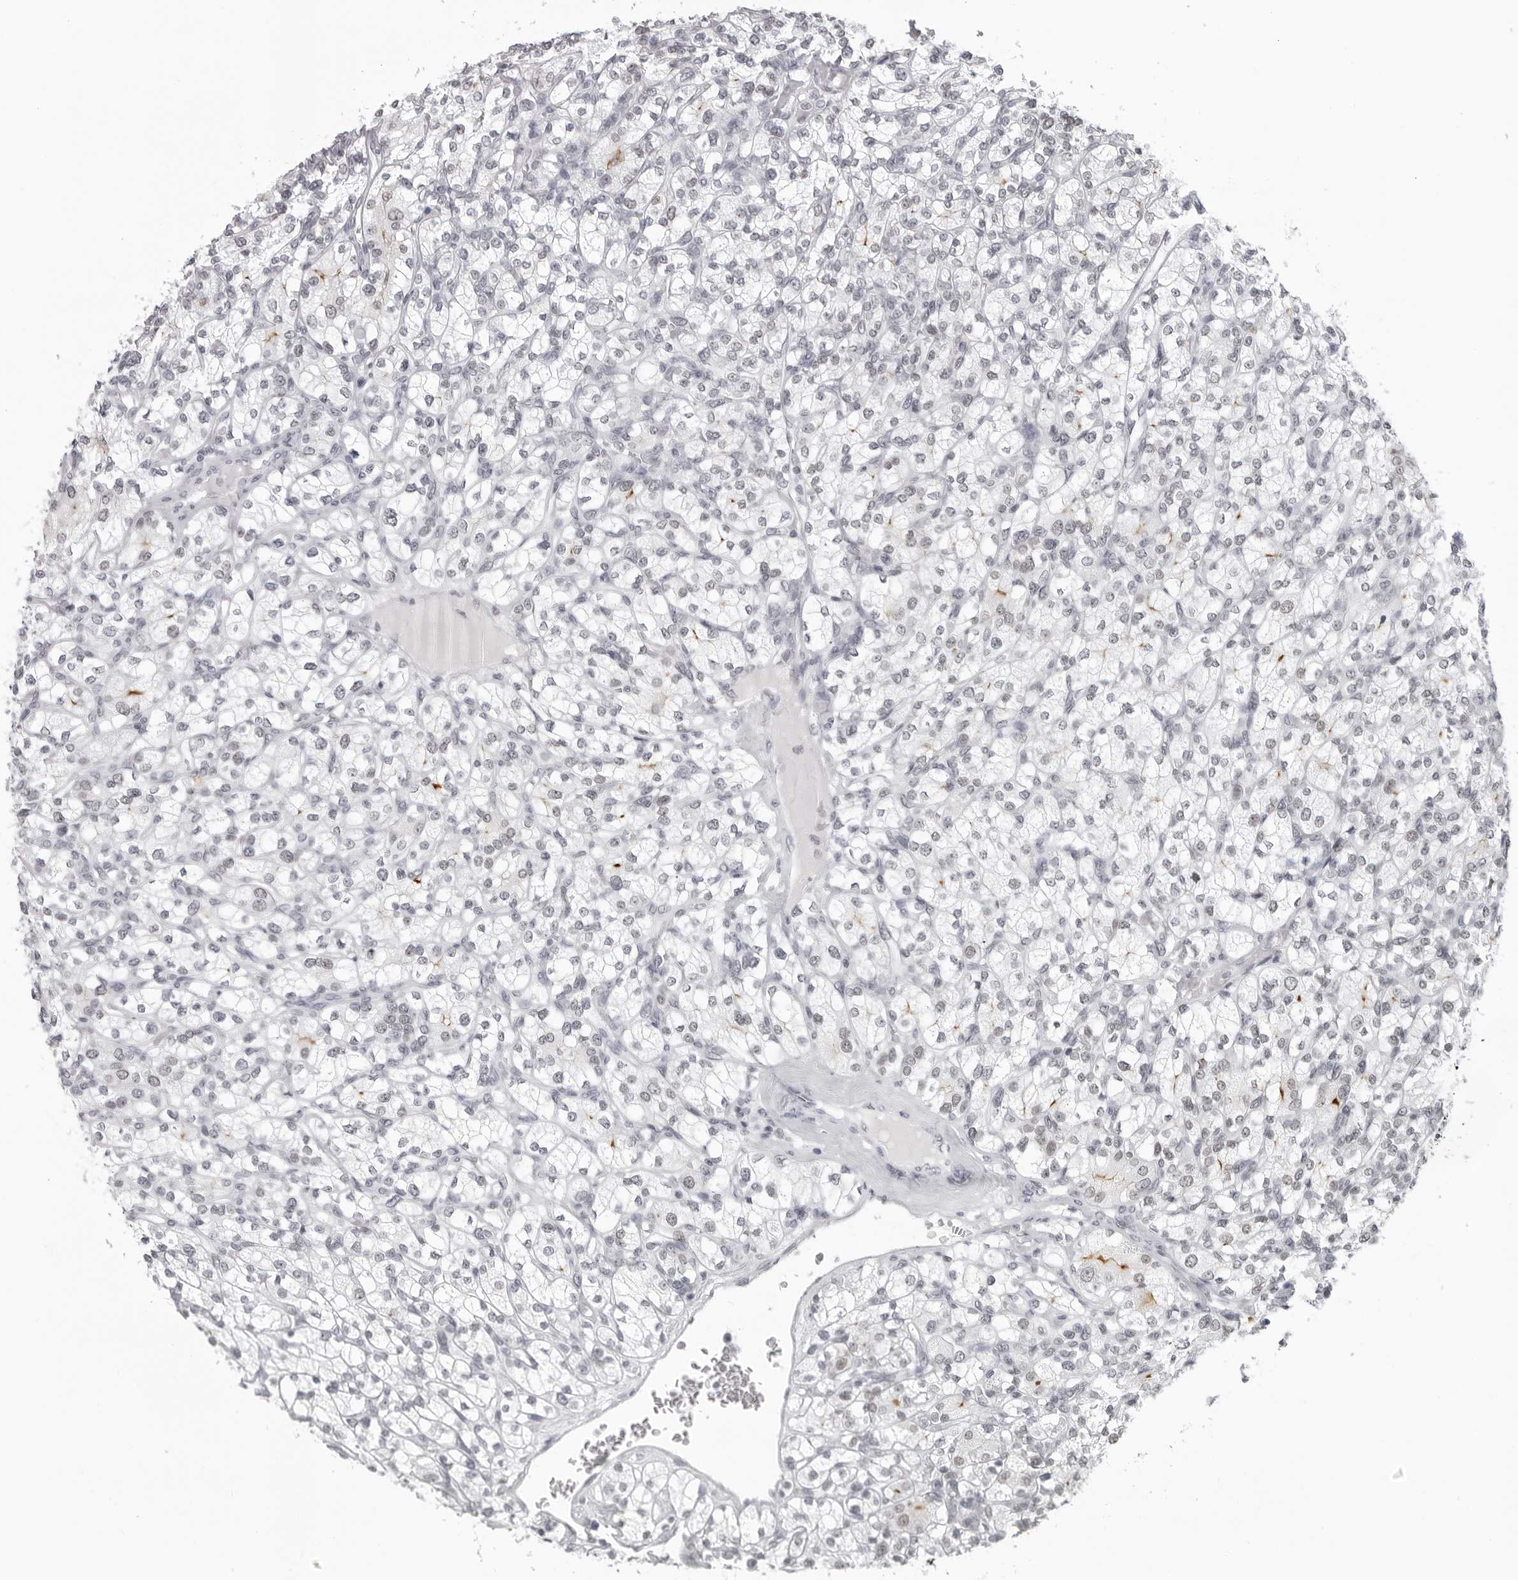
{"staining": {"intensity": "negative", "quantity": "none", "location": "none"}, "tissue": "renal cancer", "cell_type": "Tumor cells", "image_type": "cancer", "snomed": [{"axis": "morphology", "description": "Adenocarcinoma, NOS"}, {"axis": "topography", "description": "Kidney"}], "caption": "Tumor cells are negative for brown protein staining in renal adenocarcinoma. (DAB (3,3'-diaminobenzidine) IHC with hematoxylin counter stain).", "gene": "ESPN", "patient": {"sex": "male", "age": 77}}